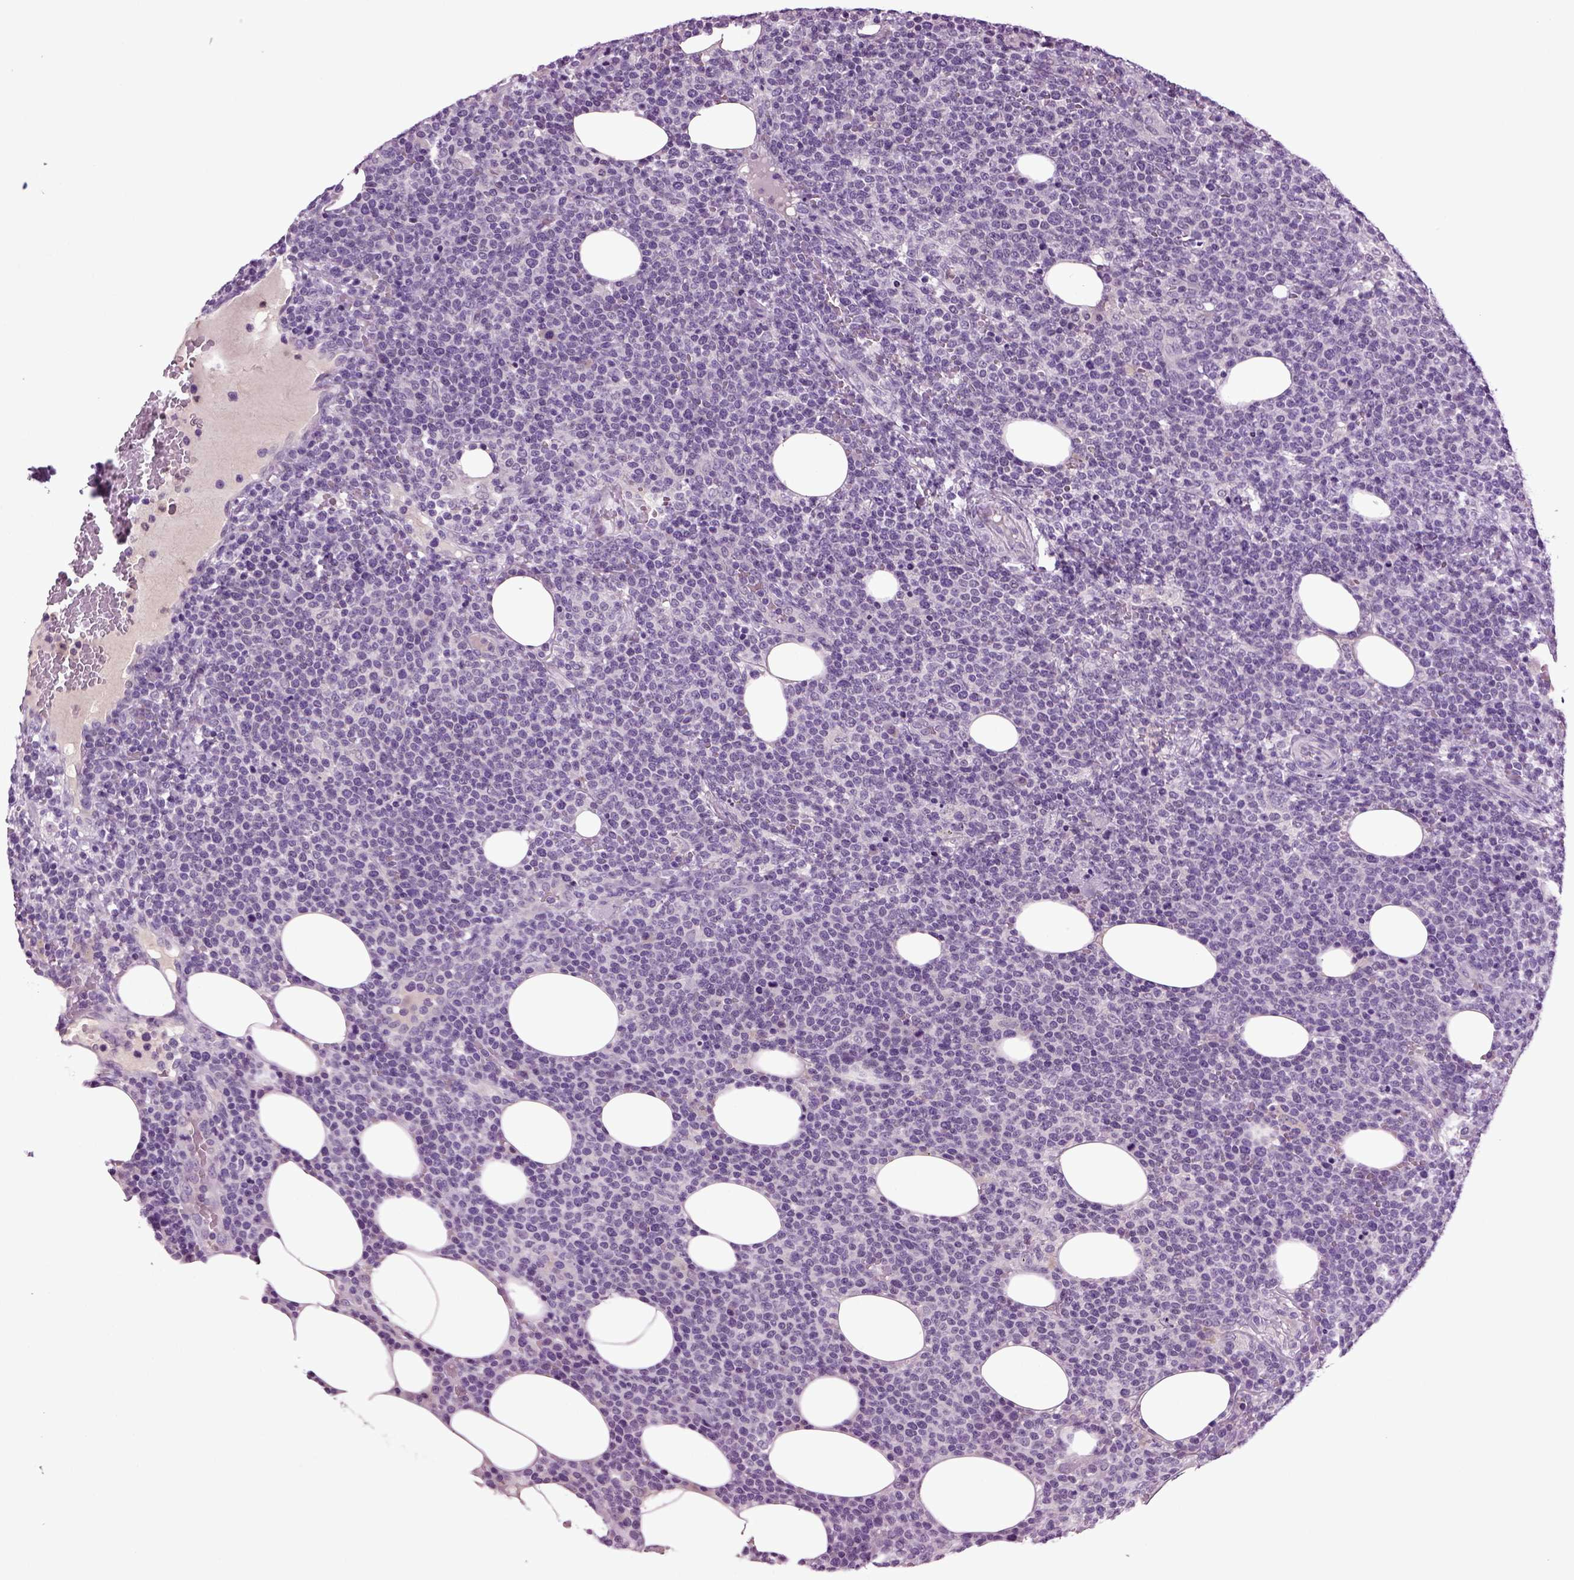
{"staining": {"intensity": "negative", "quantity": "none", "location": "none"}, "tissue": "lymphoma", "cell_type": "Tumor cells", "image_type": "cancer", "snomed": [{"axis": "morphology", "description": "Malignant lymphoma, non-Hodgkin's type, High grade"}, {"axis": "topography", "description": "Lymph node"}], "caption": "A micrograph of human malignant lymphoma, non-Hodgkin's type (high-grade) is negative for staining in tumor cells. (Brightfield microscopy of DAB immunohistochemistry at high magnification).", "gene": "FGF11", "patient": {"sex": "male", "age": 61}}